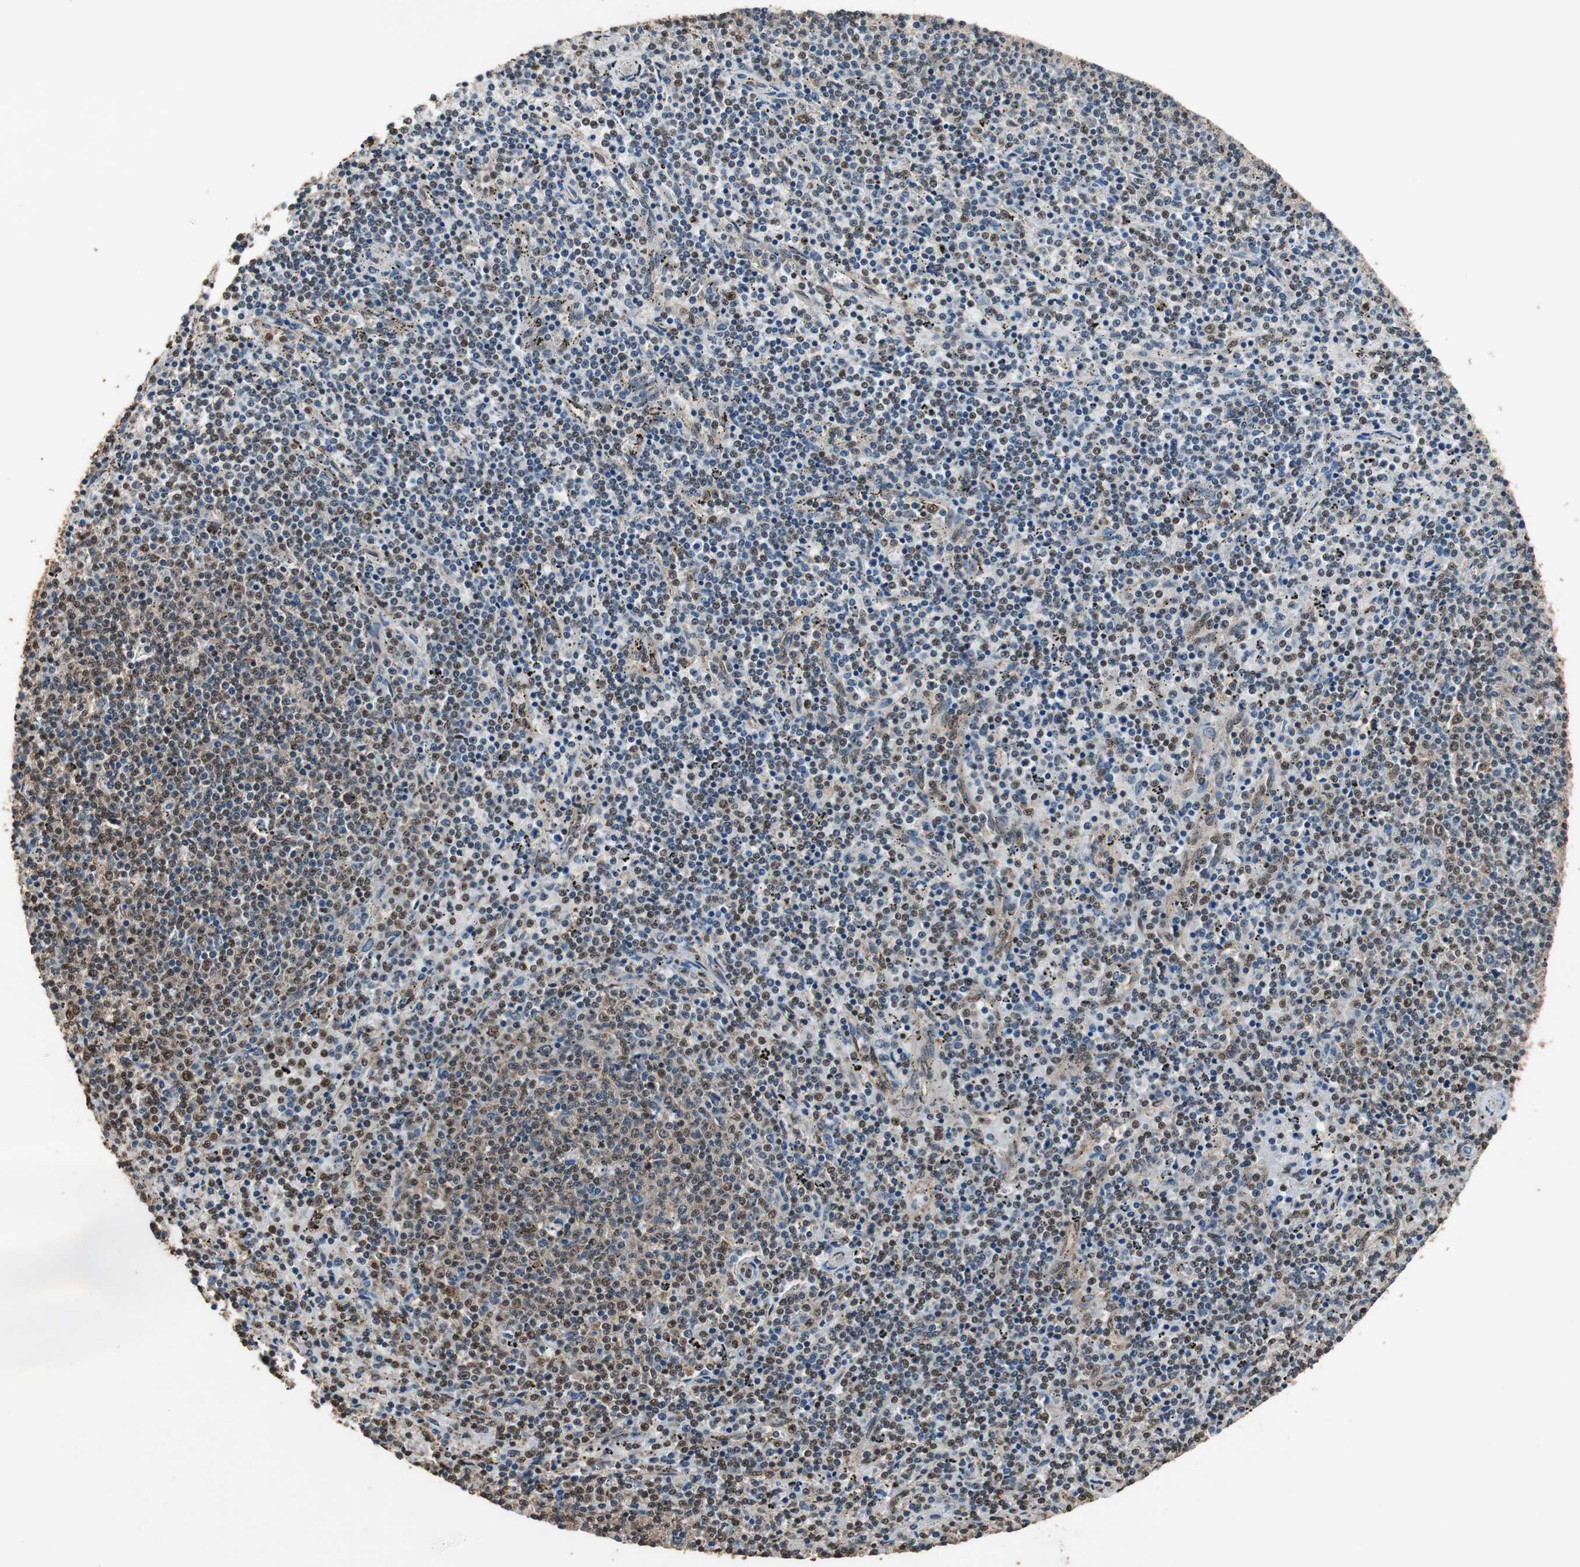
{"staining": {"intensity": "moderate", "quantity": "25%-75%", "location": "cytoplasmic/membranous,nuclear"}, "tissue": "lymphoma", "cell_type": "Tumor cells", "image_type": "cancer", "snomed": [{"axis": "morphology", "description": "Malignant lymphoma, non-Hodgkin's type, Low grade"}, {"axis": "topography", "description": "Spleen"}], "caption": "High-magnification brightfield microscopy of malignant lymphoma, non-Hodgkin's type (low-grade) stained with DAB (3,3'-diaminobenzidine) (brown) and counterstained with hematoxylin (blue). tumor cells exhibit moderate cytoplasmic/membranous and nuclear expression is appreciated in about25%-75% of cells.", "gene": "PPP1R13B", "patient": {"sex": "female", "age": 50}}